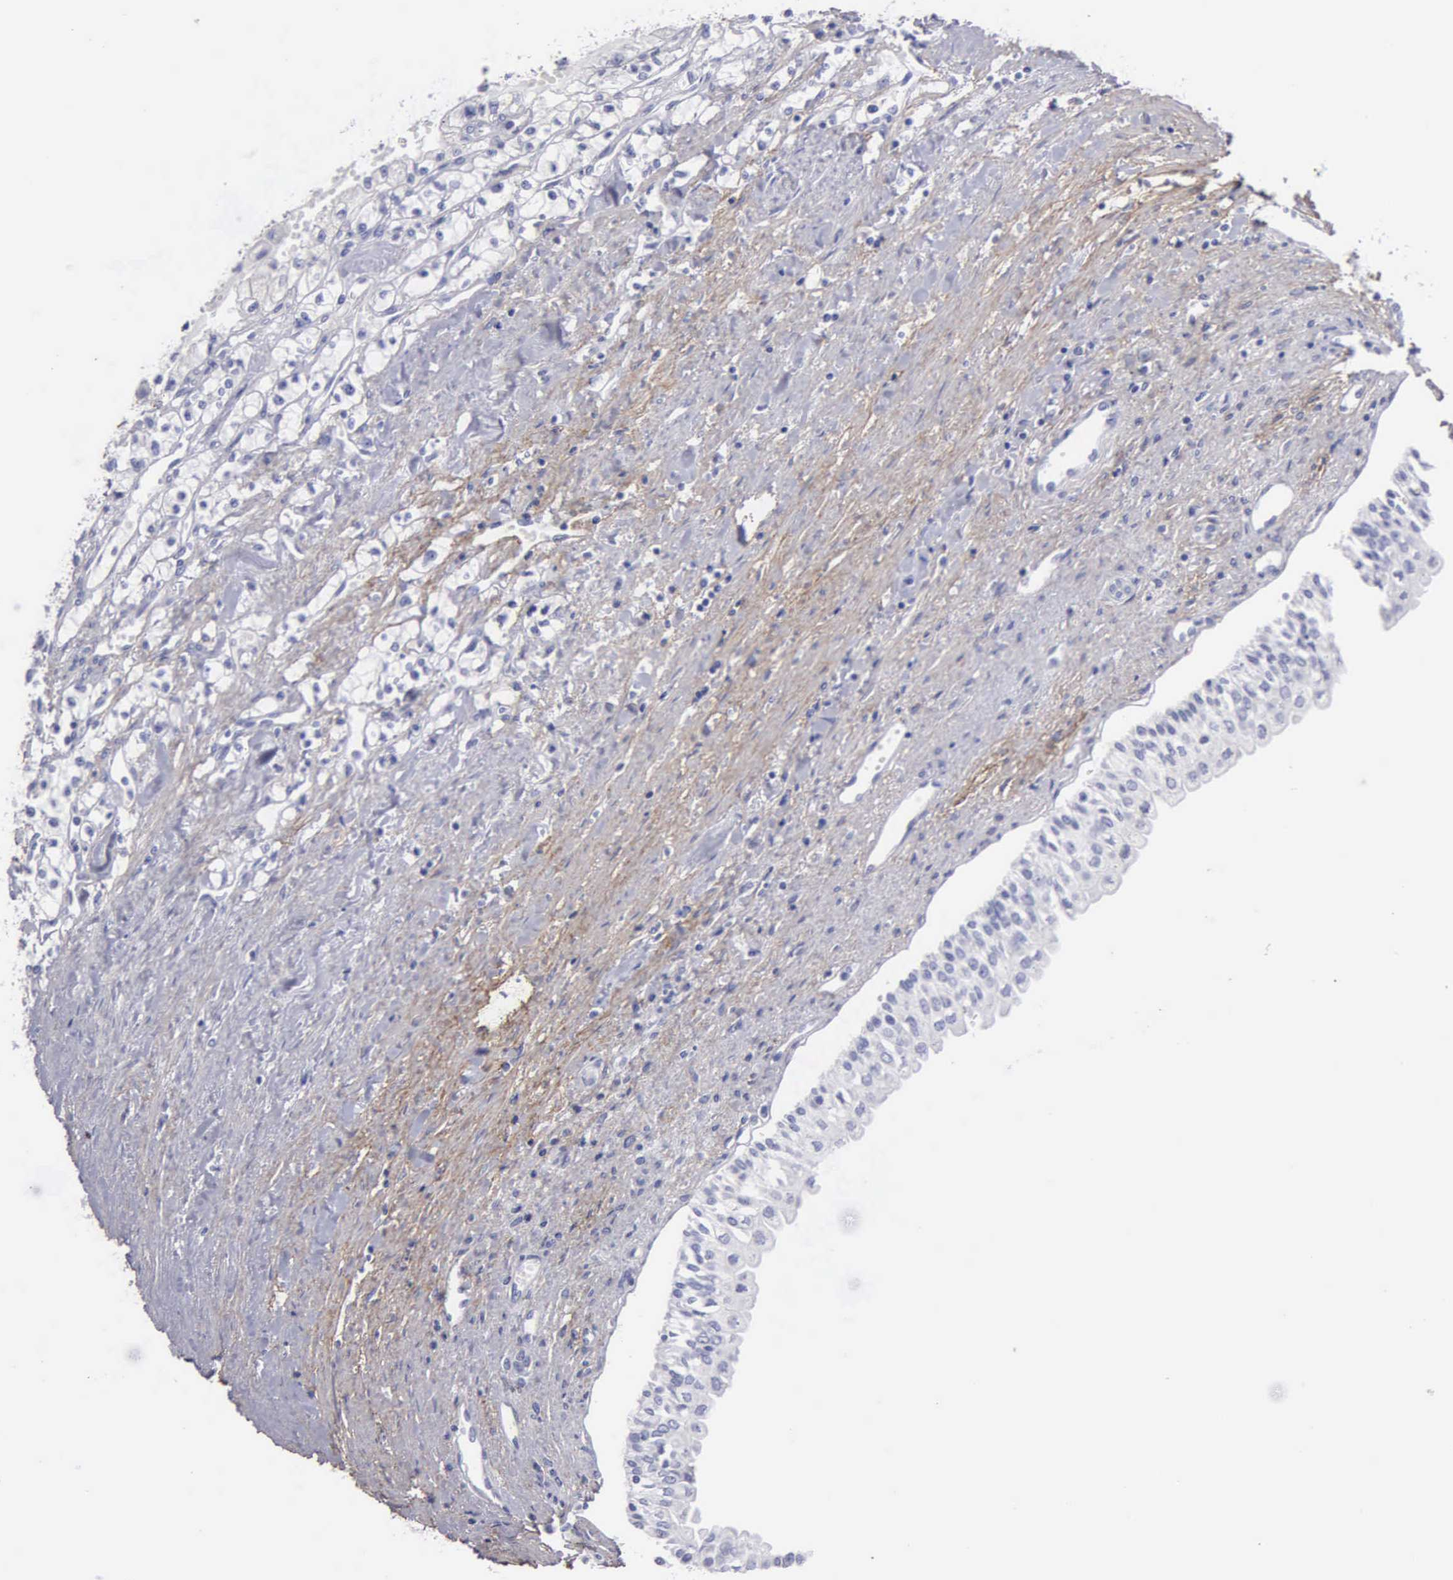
{"staining": {"intensity": "negative", "quantity": "none", "location": "none"}, "tissue": "renal cancer", "cell_type": "Tumor cells", "image_type": "cancer", "snomed": [{"axis": "morphology", "description": "Adenocarcinoma, NOS"}, {"axis": "topography", "description": "Kidney"}], "caption": "Tumor cells show no significant protein expression in renal cancer.", "gene": "FBLN5", "patient": {"sex": "male", "age": 56}}